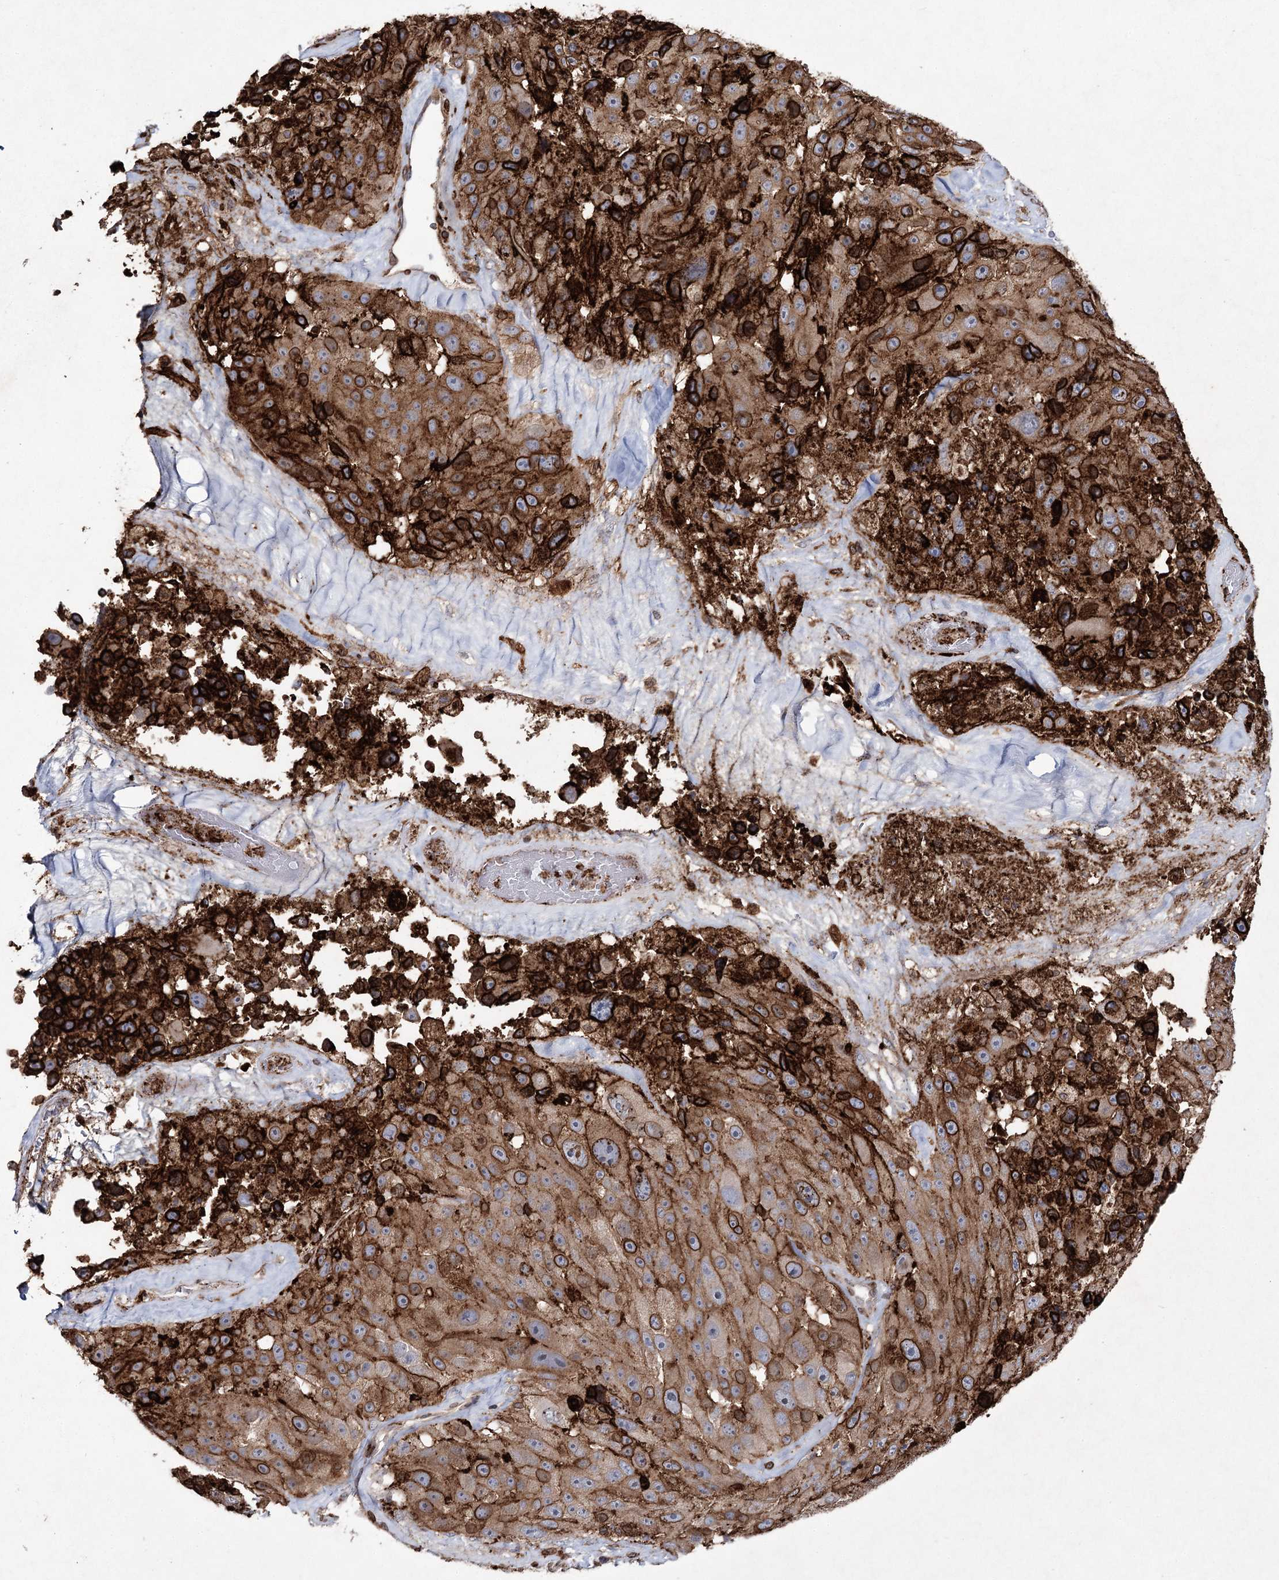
{"staining": {"intensity": "strong", "quantity": "25%-75%", "location": "cytoplasmic/membranous"}, "tissue": "melanoma", "cell_type": "Tumor cells", "image_type": "cancer", "snomed": [{"axis": "morphology", "description": "Malignant melanoma, Metastatic site"}, {"axis": "topography", "description": "Lymph node"}], "caption": "The photomicrograph shows immunohistochemical staining of malignant melanoma (metastatic site). There is strong cytoplasmic/membranous positivity is appreciated in about 25%-75% of tumor cells.", "gene": "DCUN1D4", "patient": {"sex": "male", "age": 62}}